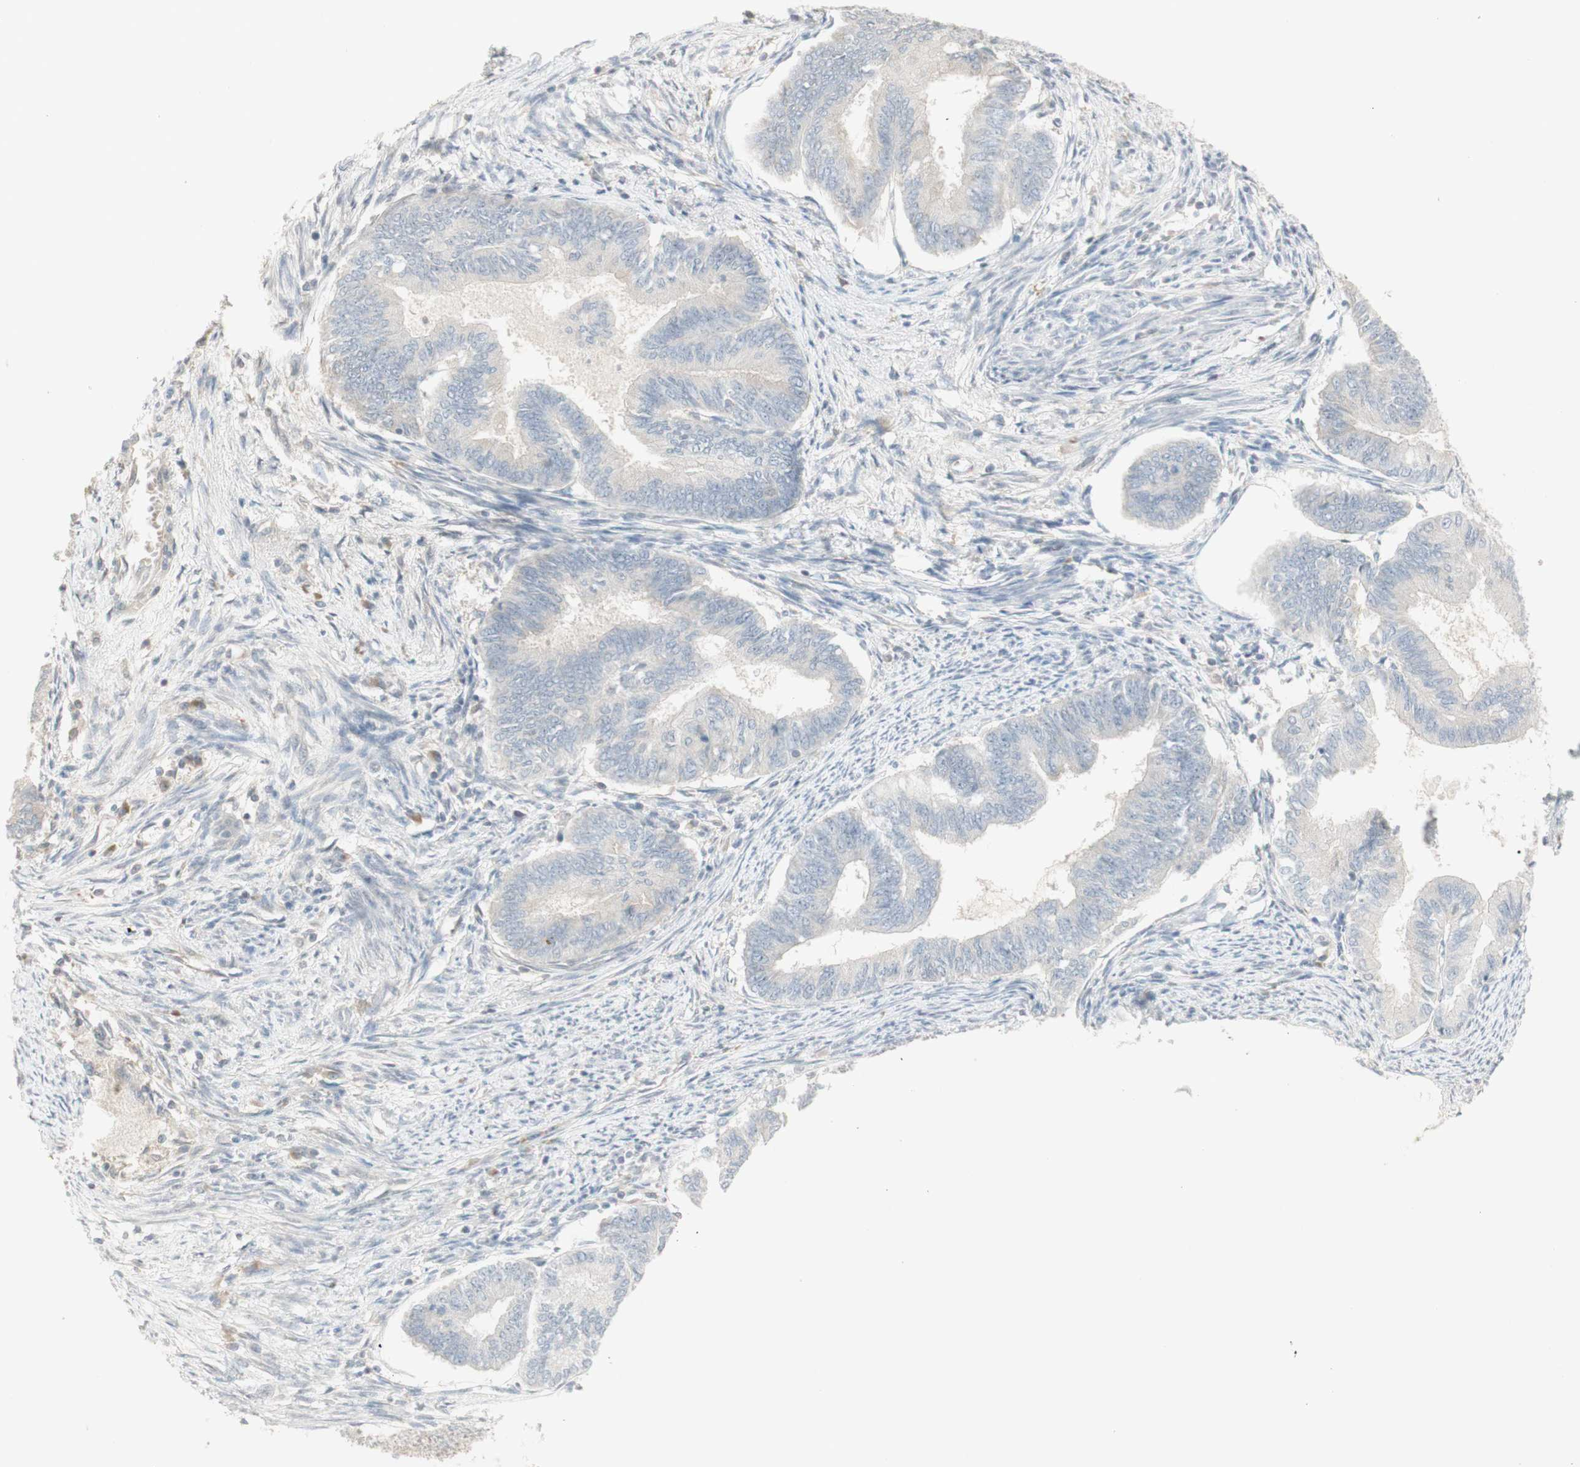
{"staining": {"intensity": "negative", "quantity": "none", "location": "none"}, "tissue": "endometrial cancer", "cell_type": "Tumor cells", "image_type": "cancer", "snomed": [{"axis": "morphology", "description": "Adenocarcinoma, NOS"}, {"axis": "topography", "description": "Endometrium"}], "caption": "This is an immunohistochemistry micrograph of adenocarcinoma (endometrial). There is no staining in tumor cells.", "gene": "PLCD4", "patient": {"sex": "female", "age": 86}}